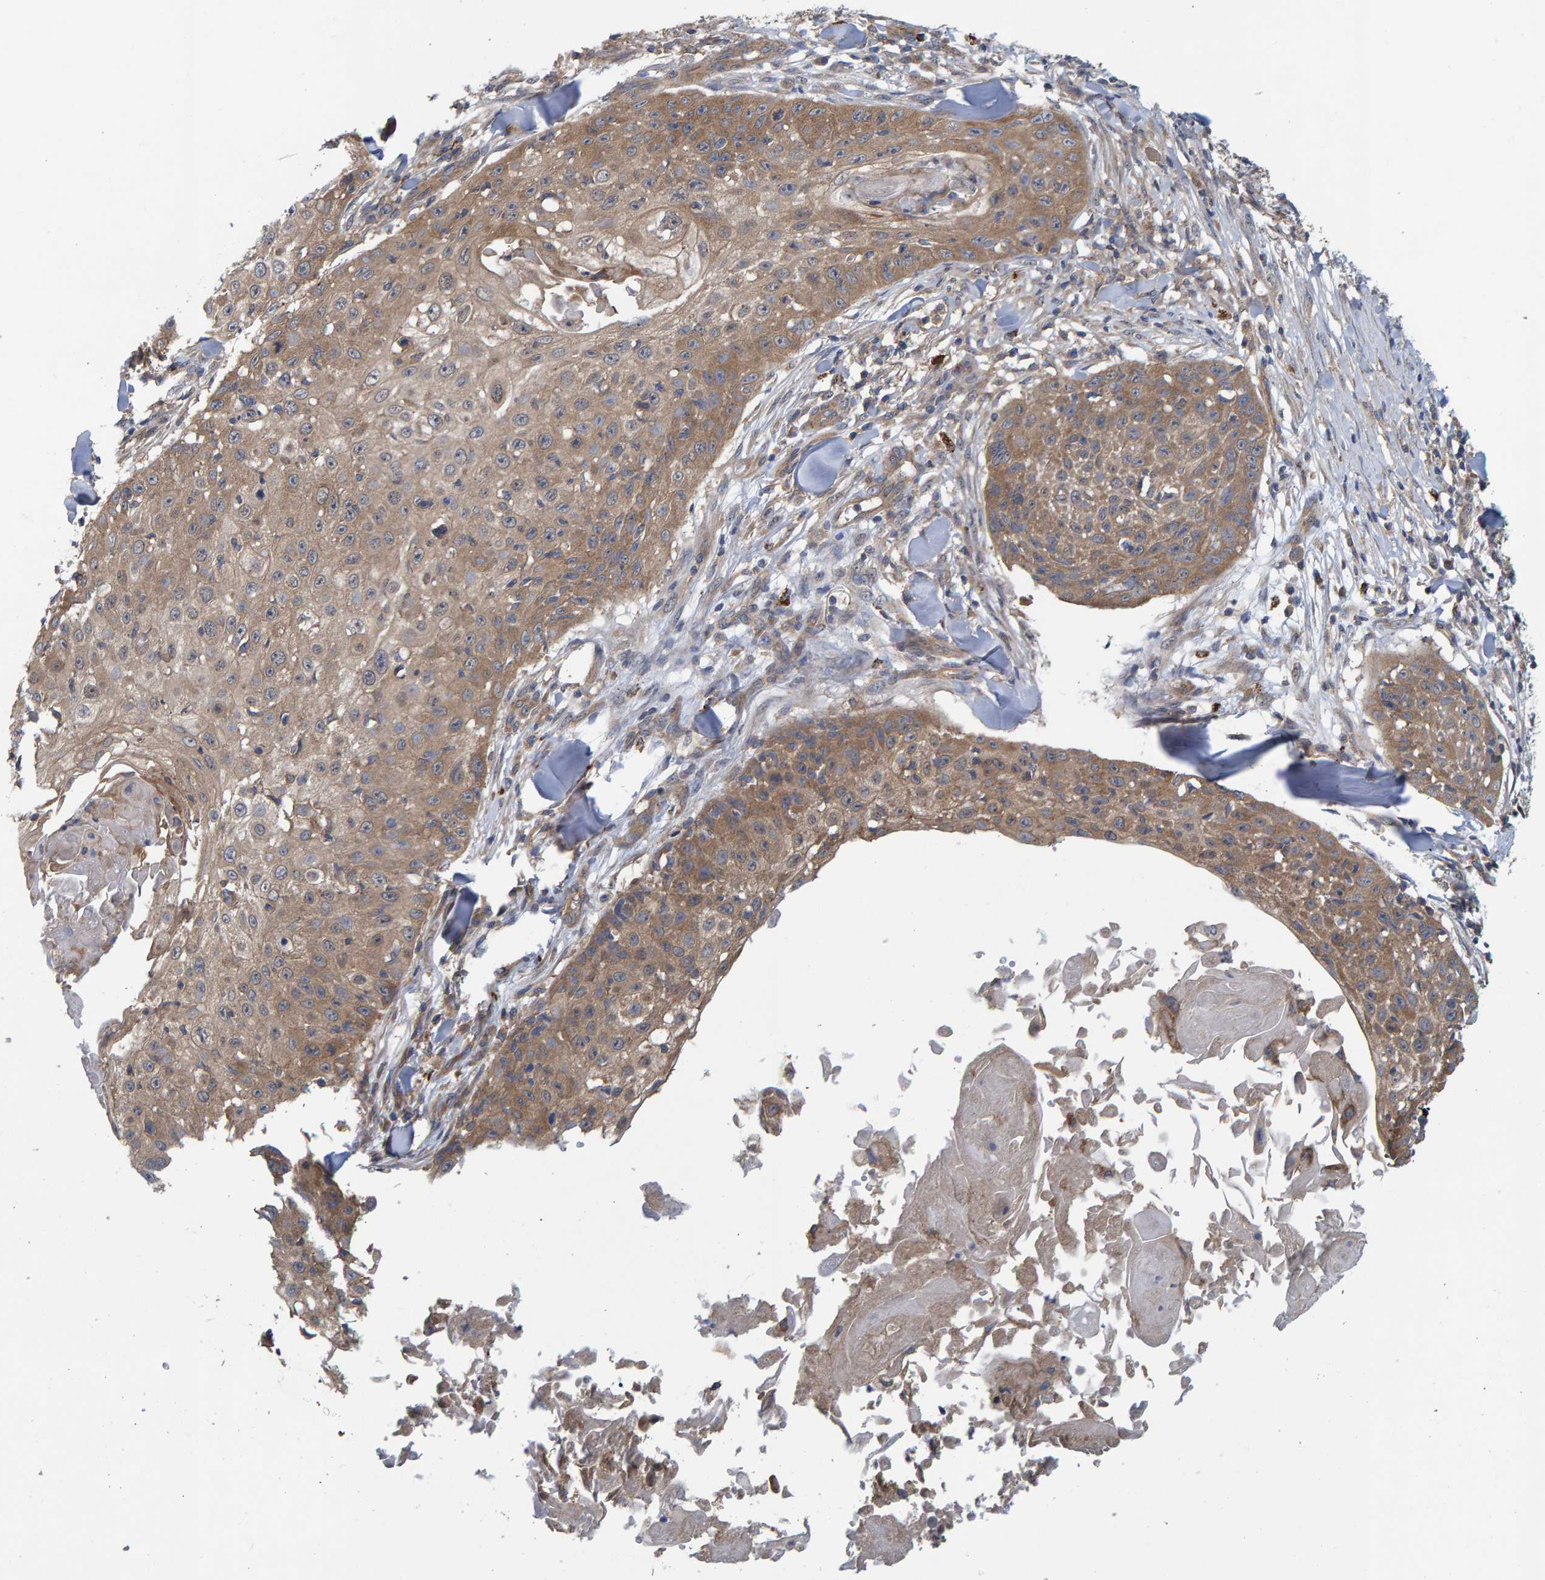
{"staining": {"intensity": "moderate", "quantity": ">75%", "location": "cytoplasmic/membranous"}, "tissue": "skin cancer", "cell_type": "Tumor cells", "image_type": "cancer", "snomed": [{"axis": "morphology", "description": "Squamous cell carcinoma, NOS"}, {"axis": "topography", "description": "Skin"}], "caption": "Protein expression analysis of human skin squamous cell carcinoma reveals moderate cytoplasmic/membranous positivity in about >75% of tumor cells. (Brightfield microscopy of DAB IHC at high magnification).", "gene": "LRSAM1", "patient": {"sex": "male", "age": 86}}